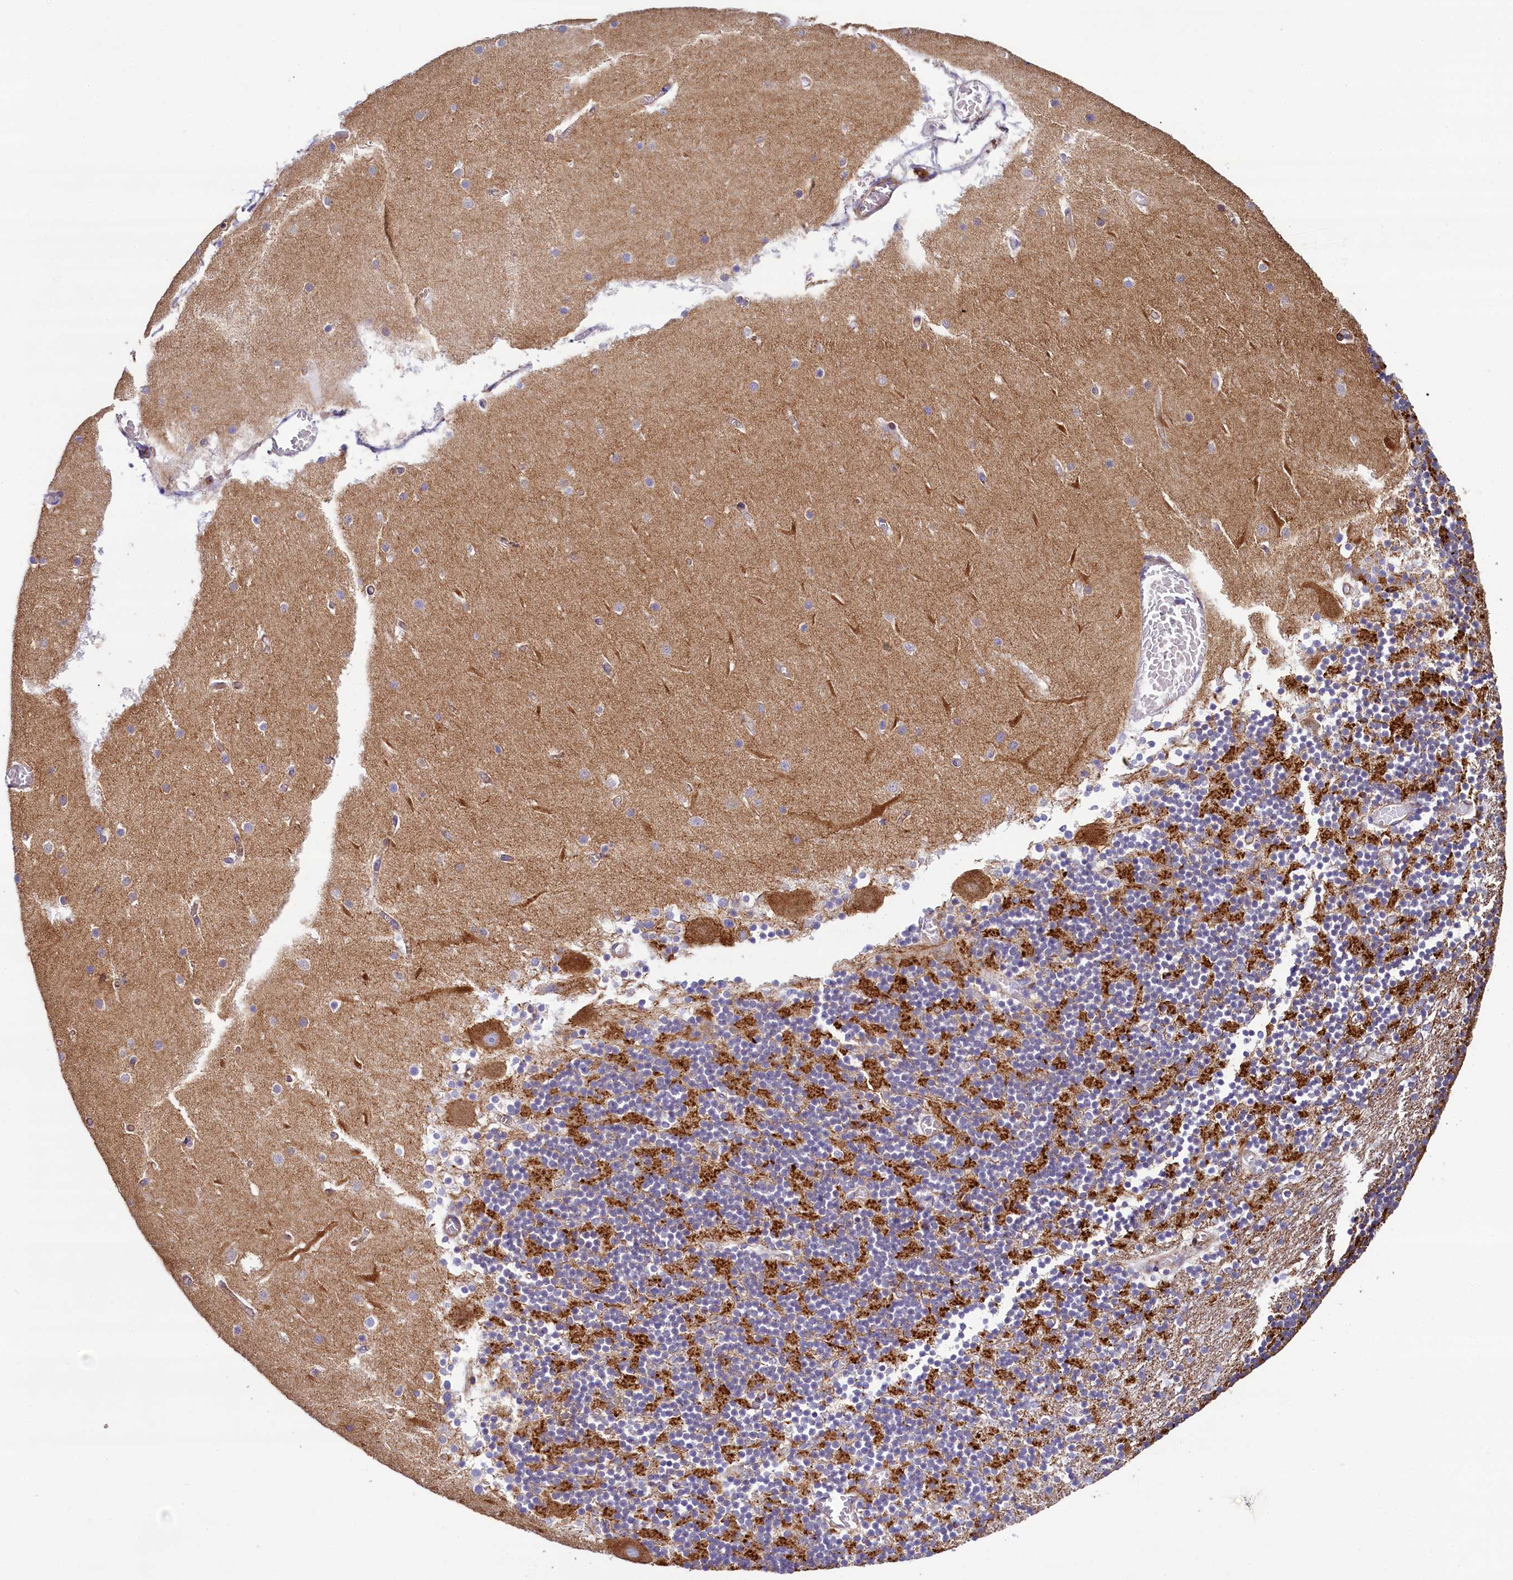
{"staining": {"intensity": "strong", "quantity": "<25%", "location": "cytoplasmic/membranous"}, "tissue": "cerebellum", "cell_type": "Cells in granular layer", "image_type": "normal", "snomed": [{"axis": "morphology", "description": "Normal tissue, NOS"}, {"axis": "topography", "description": "Cerebellum"}], "caption": "Protein staining demonstrates strong cytoplasmic/membranous staining in about <25% of cells in granular layer in unremarkable cerebellum. The staining was performed using DAB (3,3'-diaminobenzidine) to visualize the protein expression in brown, while the nuclei were stained in blue with hematoxylin (Magnification: 20x).", "gene": "GPR21", "patient": {"sex": "female", "age": 28}}